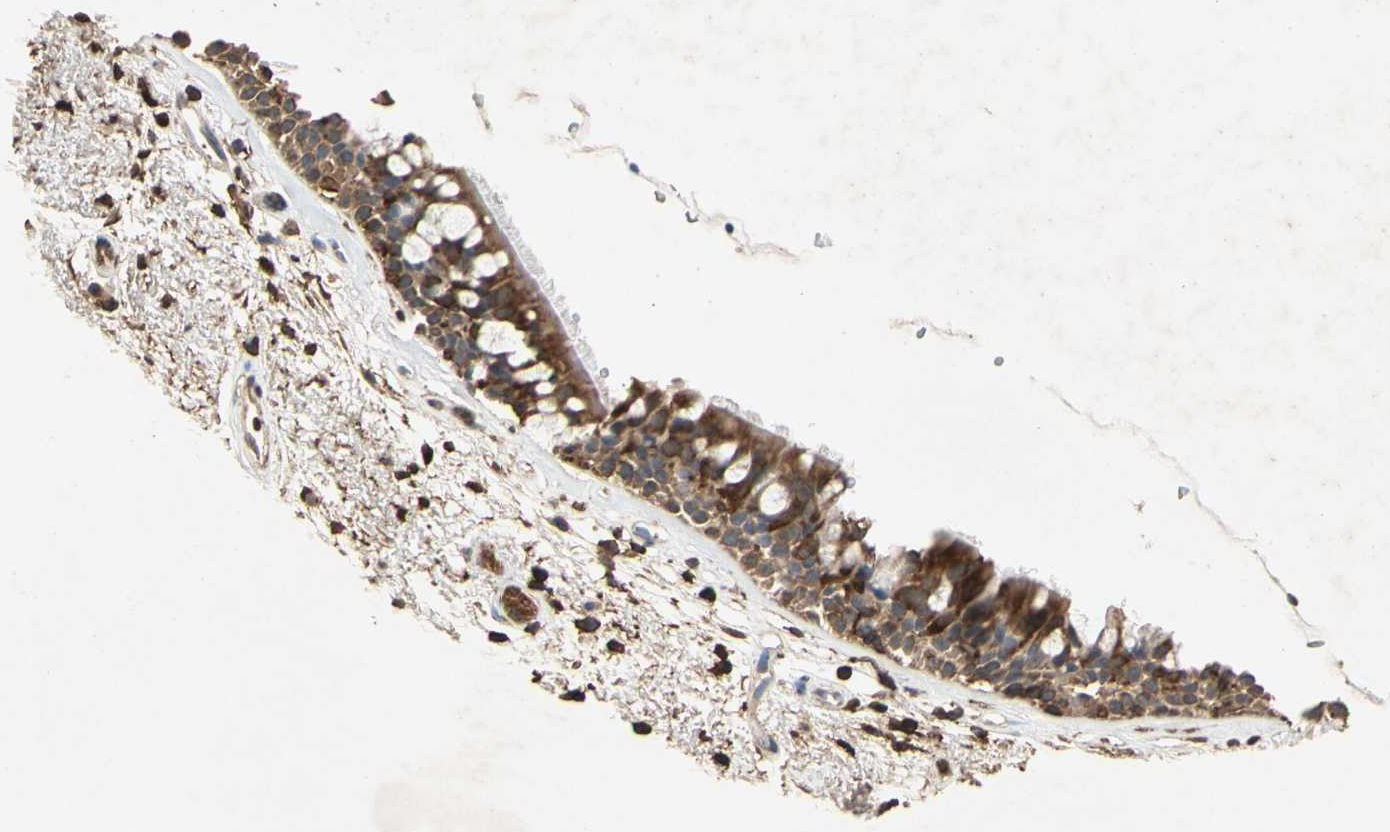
{"staining": {"intensity": "moderate", "quantity": ">75%", "location": "cytoplasmic/membranous"}, "tissue": "bronchus", "cell_type": "Respiratory epithelial cells", "image_type": "normal", "snomed": [{"axis": "morphology", "description": "Normal tissue, NOS"}, {"axis": "topography", "description": "Bronchus"}], "caption": "A brown stain shows moderate cytoplasmic/membranous expression of a protein in respiratory epithelial cells of benign human bronchus.", "gene": "MAP3K10", "patient": {"sex": "female", "age": 54}}